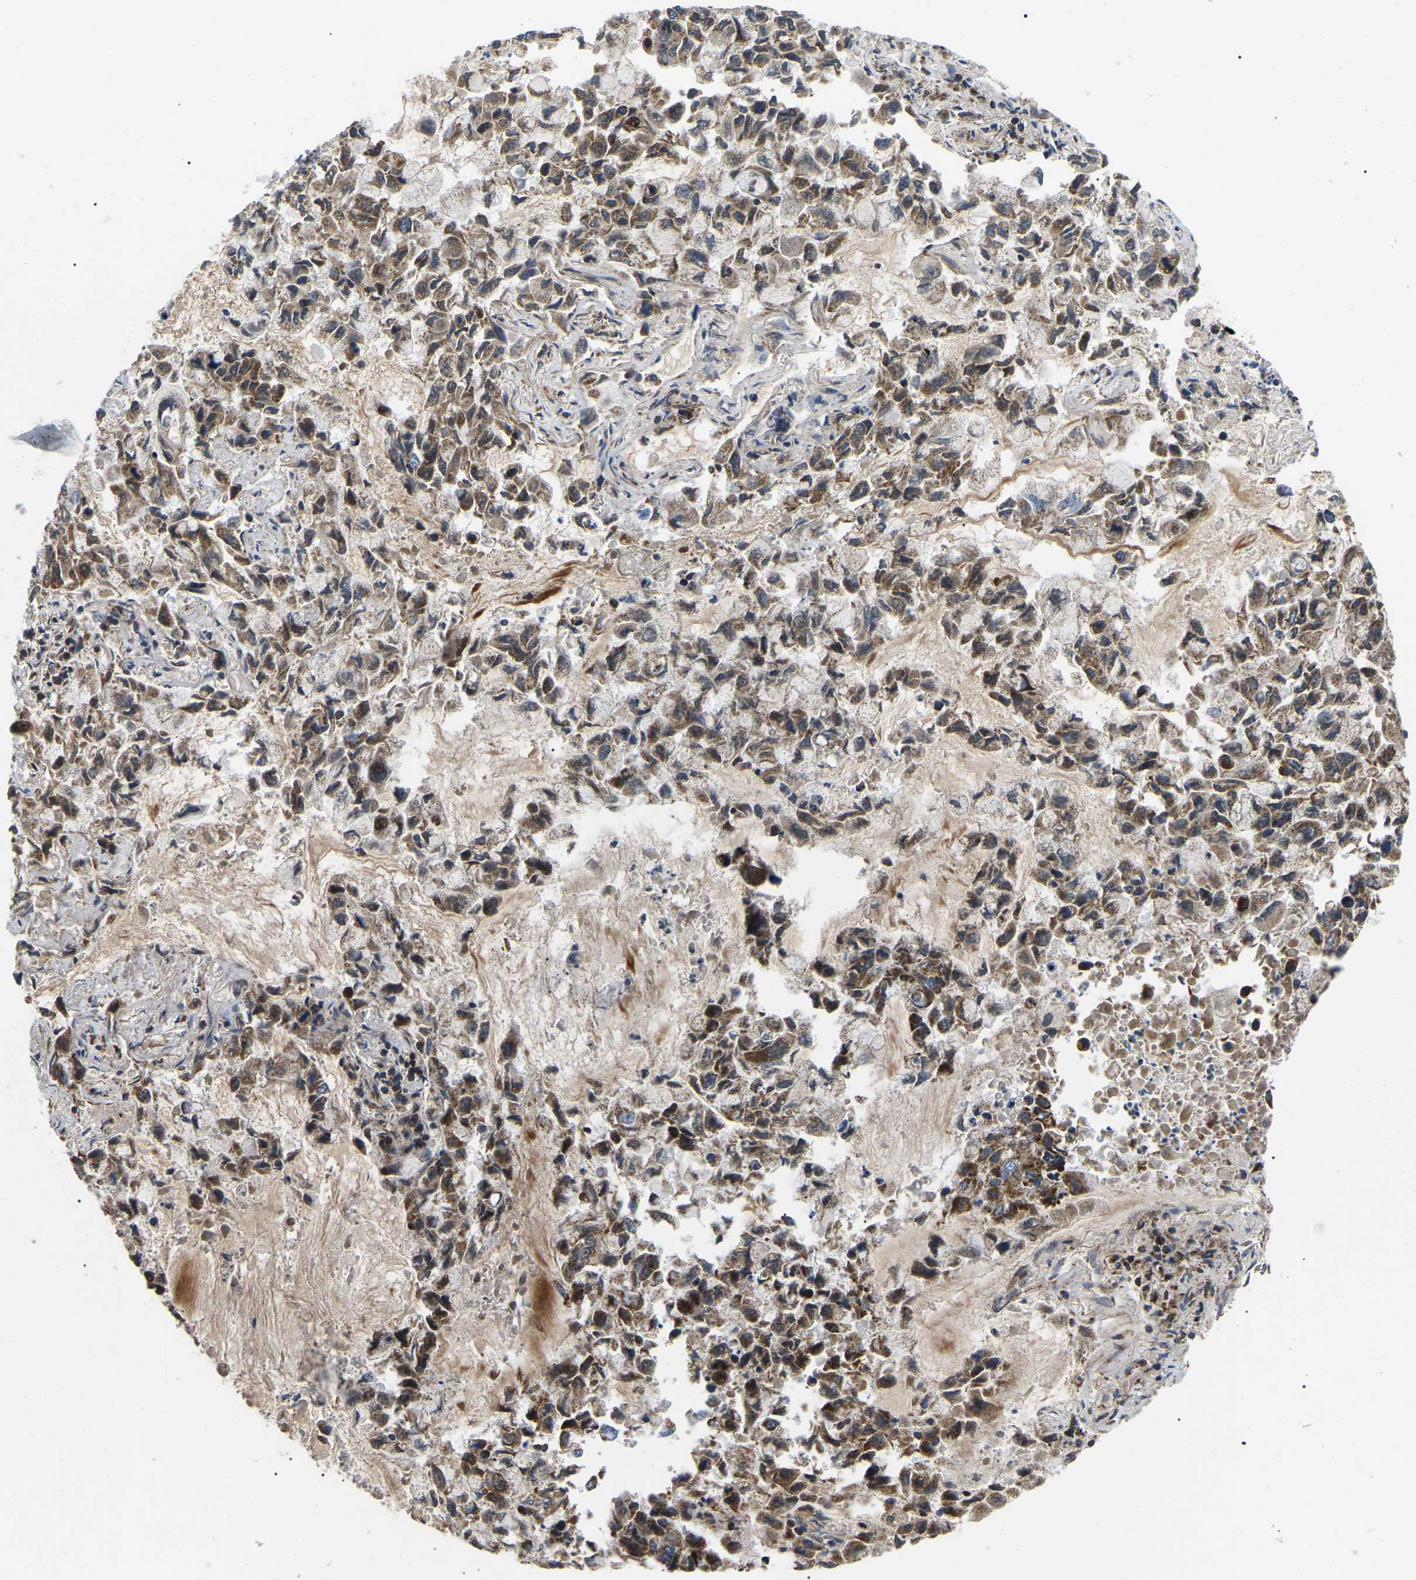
{"staining": {"intensity": "moderate", "quantity": ">75%", "location": "cytoplasmic/membranous"}, "tissue": "lung cancer", "cell_type": "Tumor cells", "image_type": "cancer", "snomed": [{"axis": "morphology", "description": "Adenocarcinoma, NOS"}, {"axis": "topography", "description": "Lung"}], "caption": "Protein expression analysis of human lung adenocarcinoma reveals moderate cytoplasmic/membranous expression in approximately >75% of tumor cells.", "gene": "PPM1E", "patient": {"sex": "male", "age": 64}}